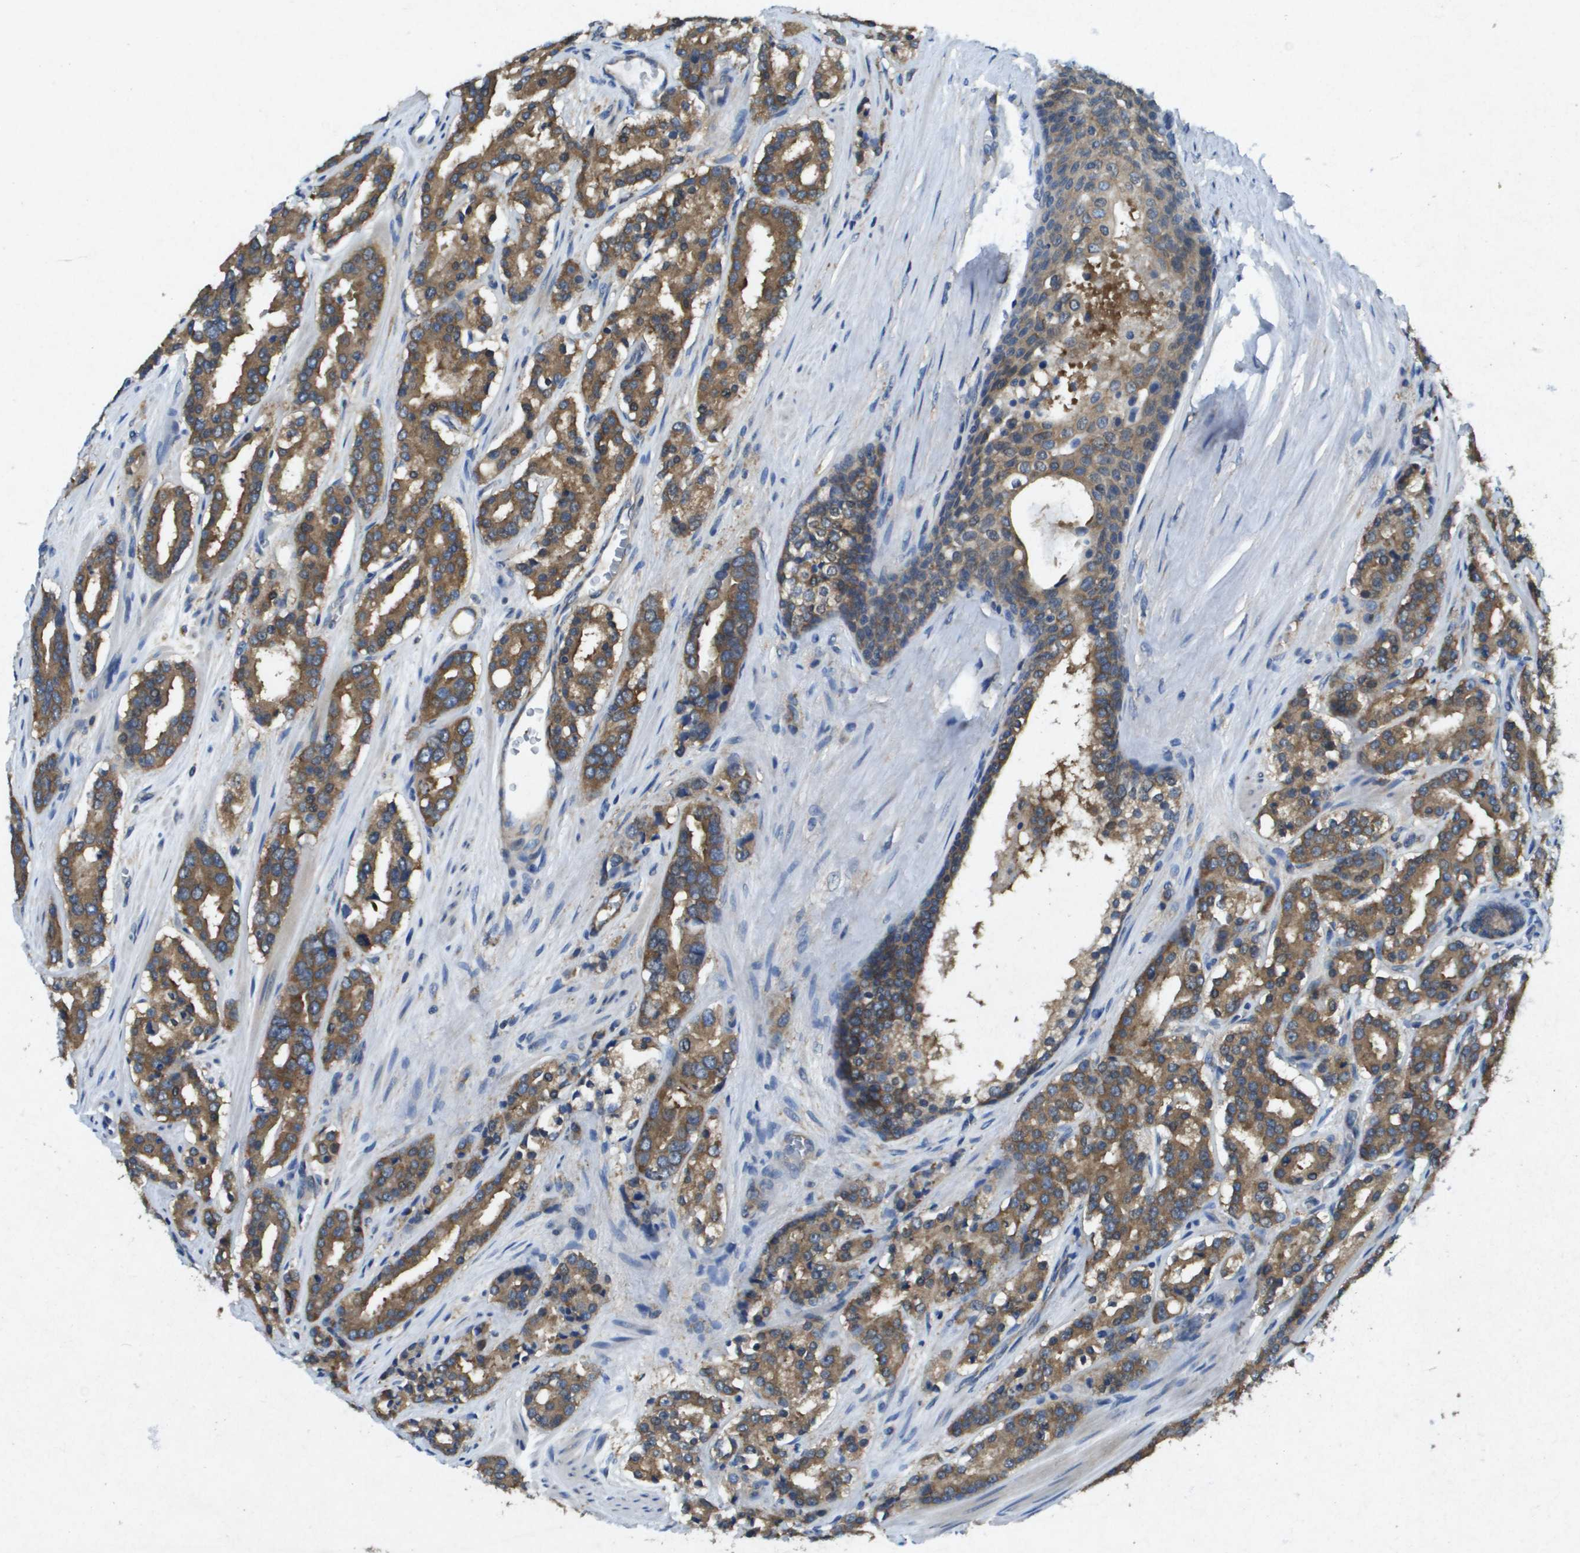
{"staining": {"intensity": "moderate", "quantity": ">75%", "location": "cytoplasmic/membranous"}, "tissue": "prostate cancer", "cell_type": "Tumor cells", "image_type": "cancer", "snomed": [{"axis": "morphology", "description": "Adenocarcinoma, High grade"}, {"axis": "topography", "description": "Prostate"}], "caption": "Prostate cancer (adenocarcinoma (high-grade)) tissue shows moderate cytoplasmic/membranous staining in approximately >75% of tumor cells, visualized by immunohistochemistry. The staining is performed using DAB brown chromogen to label protein expression. The nuclei are counter-stained blue using hematoxylin.", "gene": "PTPRT", "patient": {"sex": "male", "age": 60}}